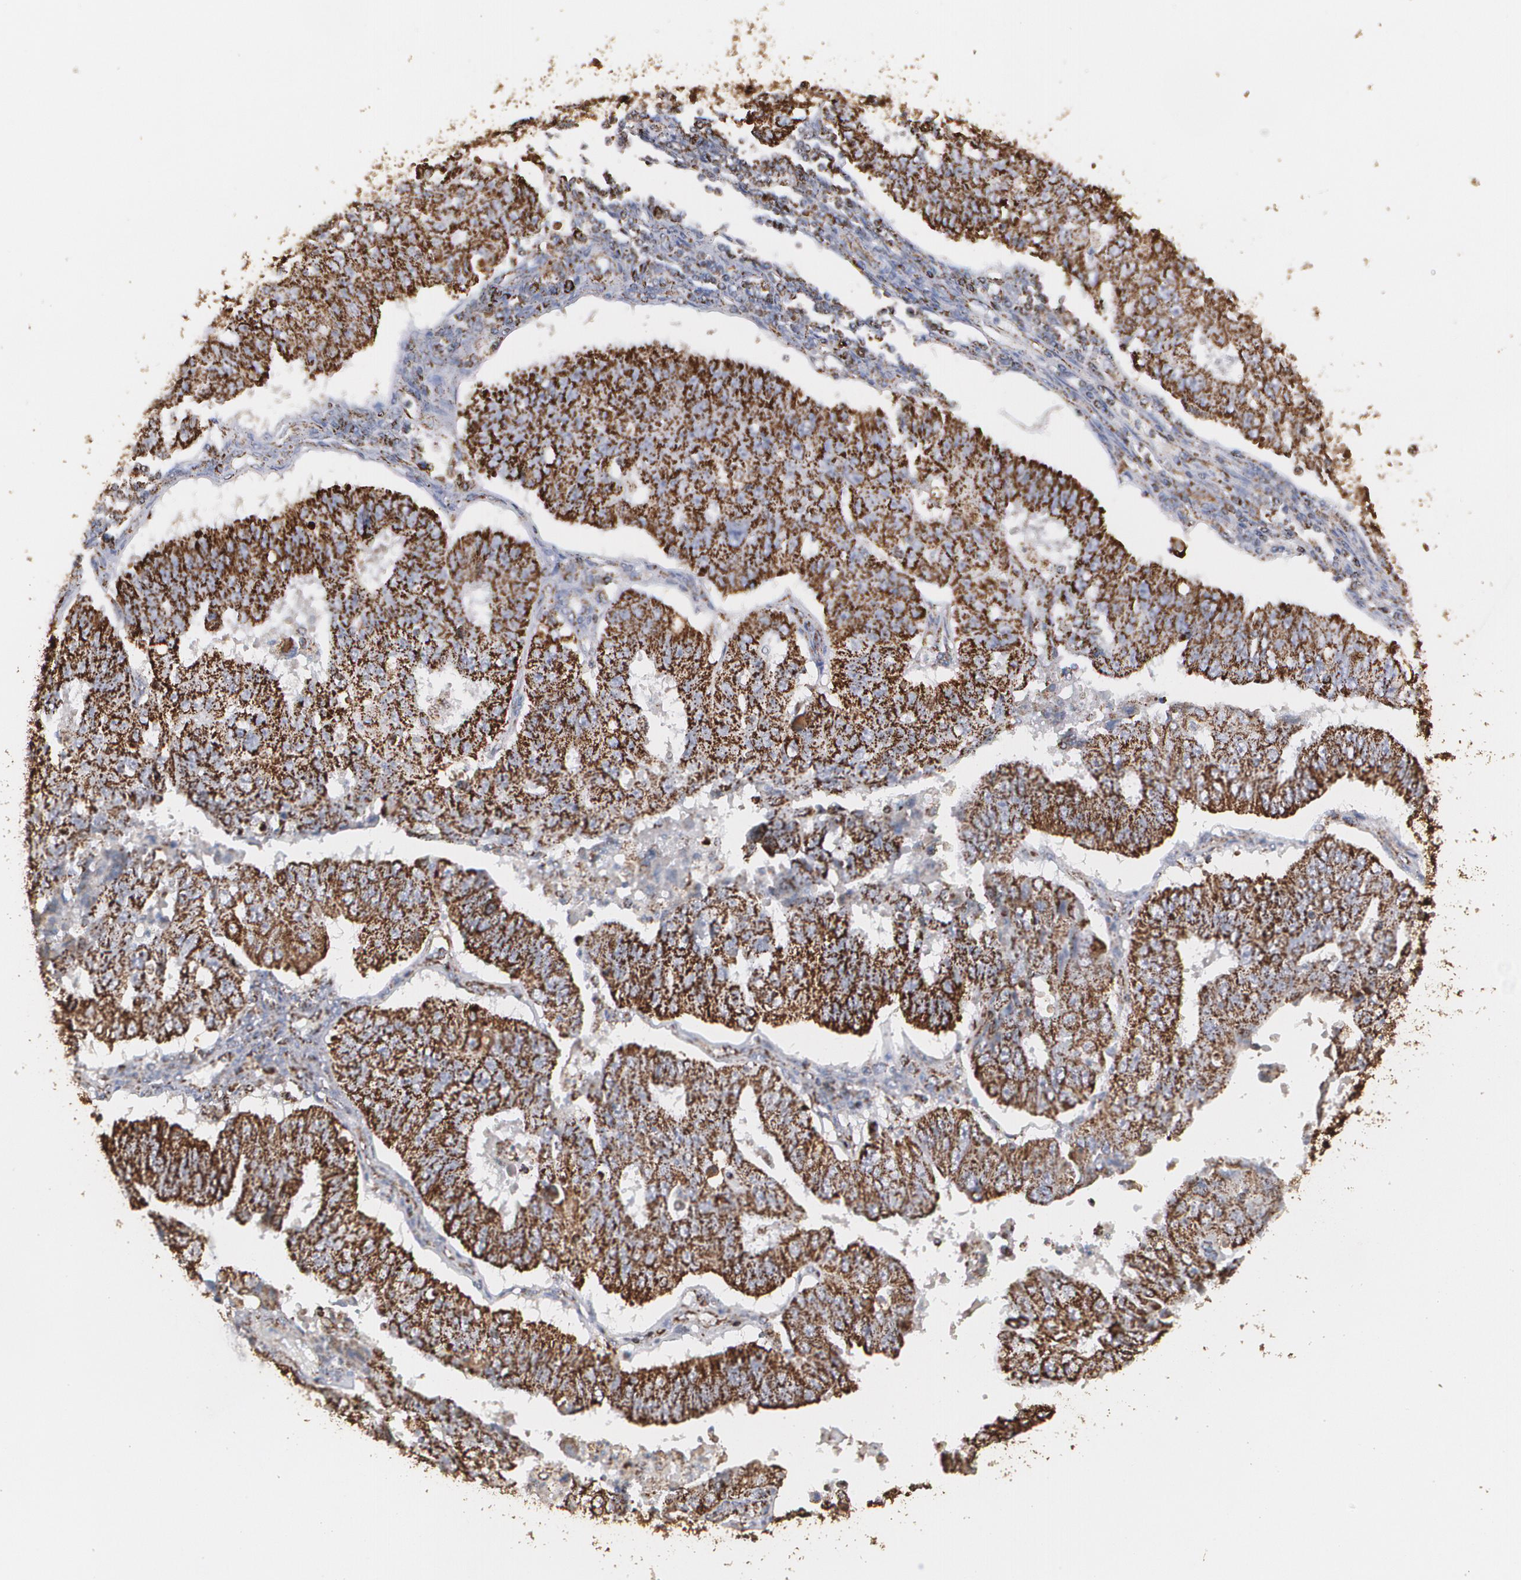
{"staining": {"intensity": "strong", "quantity": ">75%", "location": "cytoplasmic/membranous"}, "tissue": "endometrial cancer", "cell_type": "Tumor cells", "image_type": "cancer", "snomed": [{"axis": "morphology", "description": "Adenocarcinoma, NOS"}, {"axis": "topography", "description": "Endometrium"}], "caption": "Immunohistochemical staining of human adenocarcinoma (endometrial) displays strong cytoplasmic/membranous protein positivity in about >75% of tumor cells.", "gene": "HSPD1", "patient": {"sex": "female", "age": 42}}